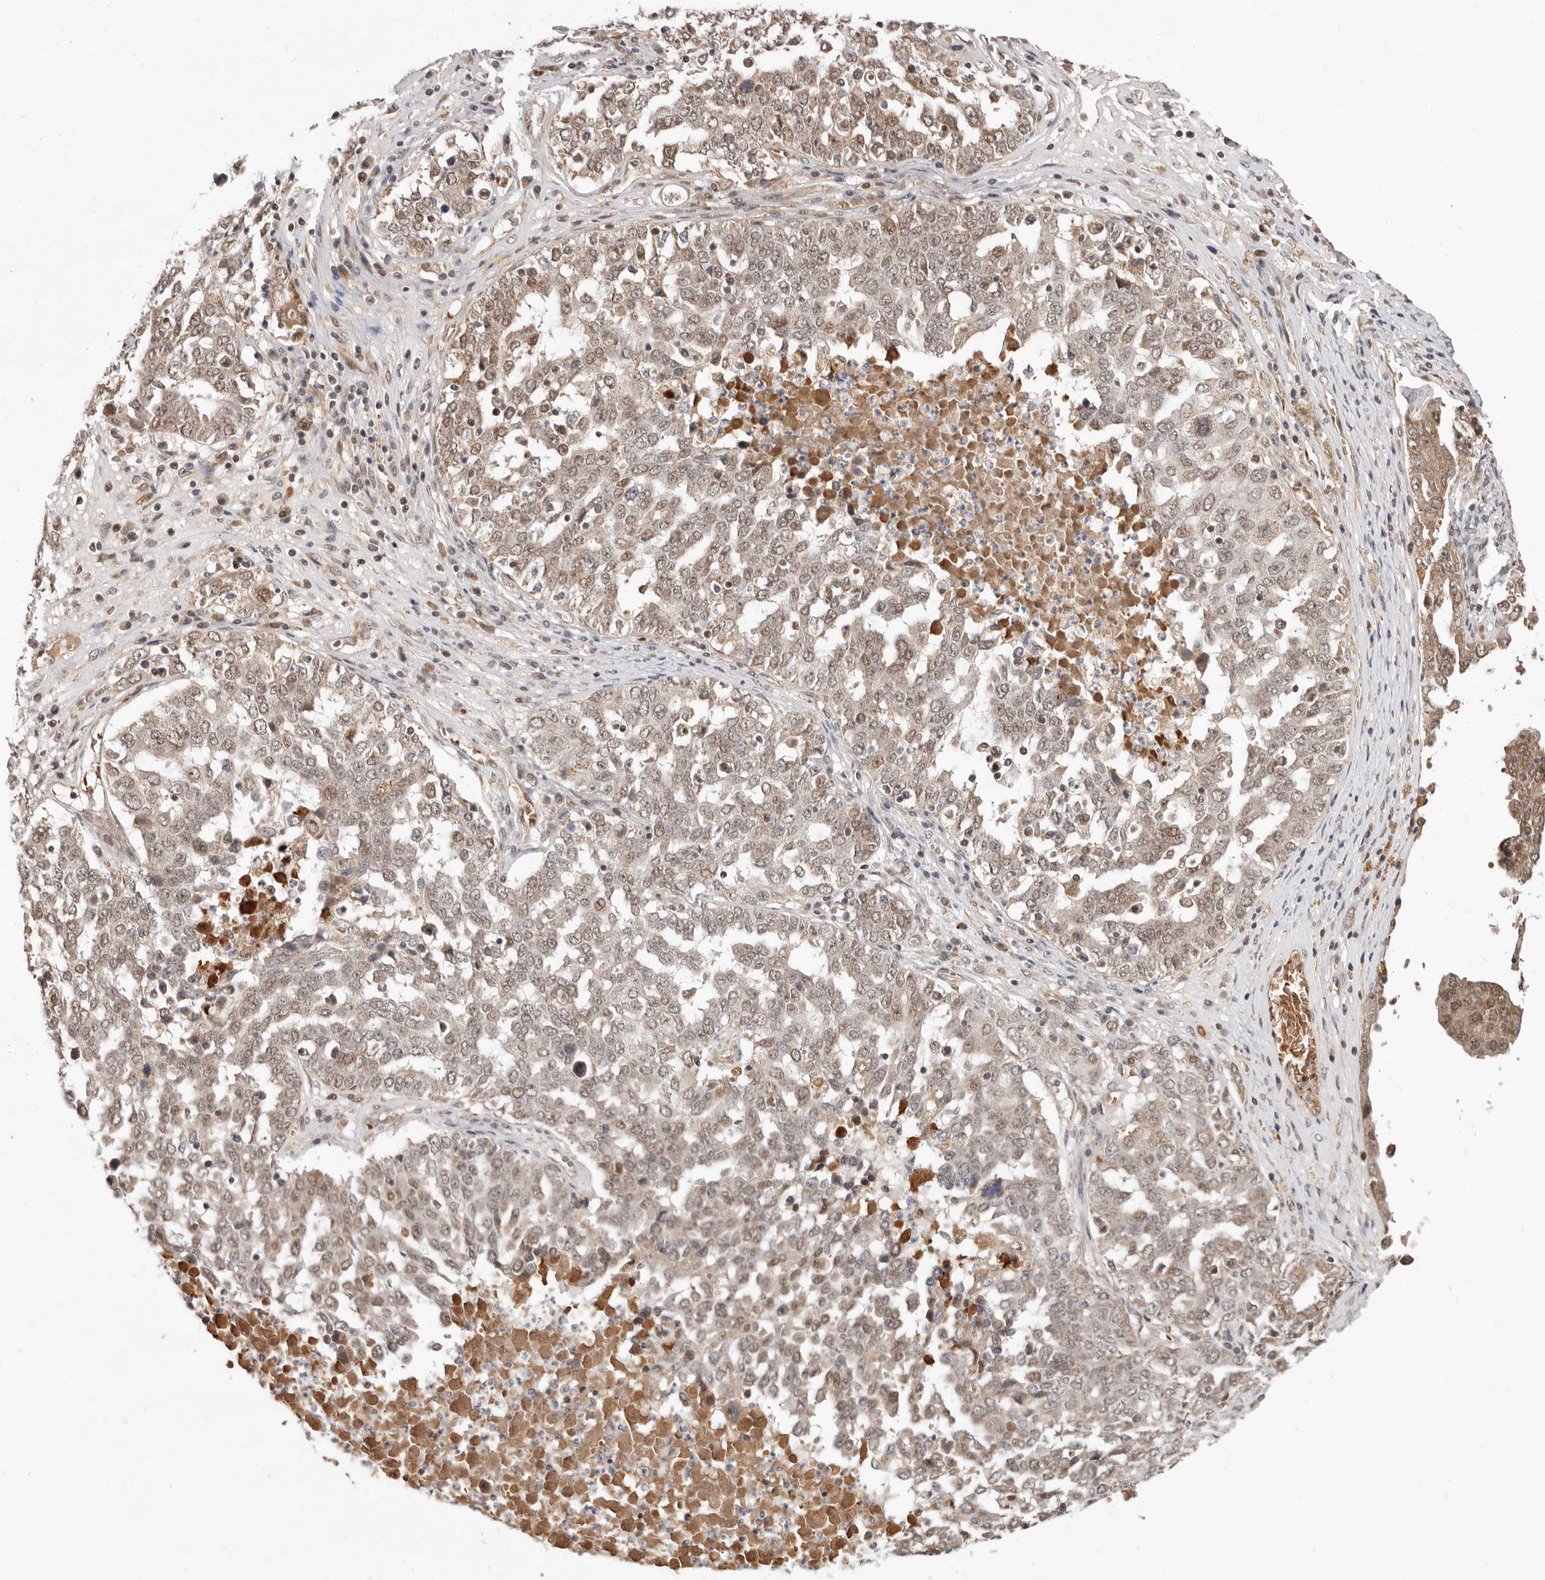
{"staining": {"intensity": "moderate", "quantity": "25%-75%", "location": "cytoplasmic/membranous,nuclear"}, "tissue": "ovarian cancer", "cell_type": "Tumor cells", "image_type": "cancer", "snomed": [{"axis": "morphology", "description": "Carcinoma, endometroid"}, {"axis": "topography", "description": "Ovary"}], "caption": "IHC of ovarian cancer (endometroid carcinoma) displays medium levels of moderate cytoplasmic/membranous and nuclear positivity in about 25%-75% of tumor cells. (Stains: DAB (3,3'-diaminobenzidine) in brown, nuclei in blue, Microscopy: brightfield microscopy at high magnification).", "gene": "NCOA3", "patient": {"sex": "female", "age": 62}}